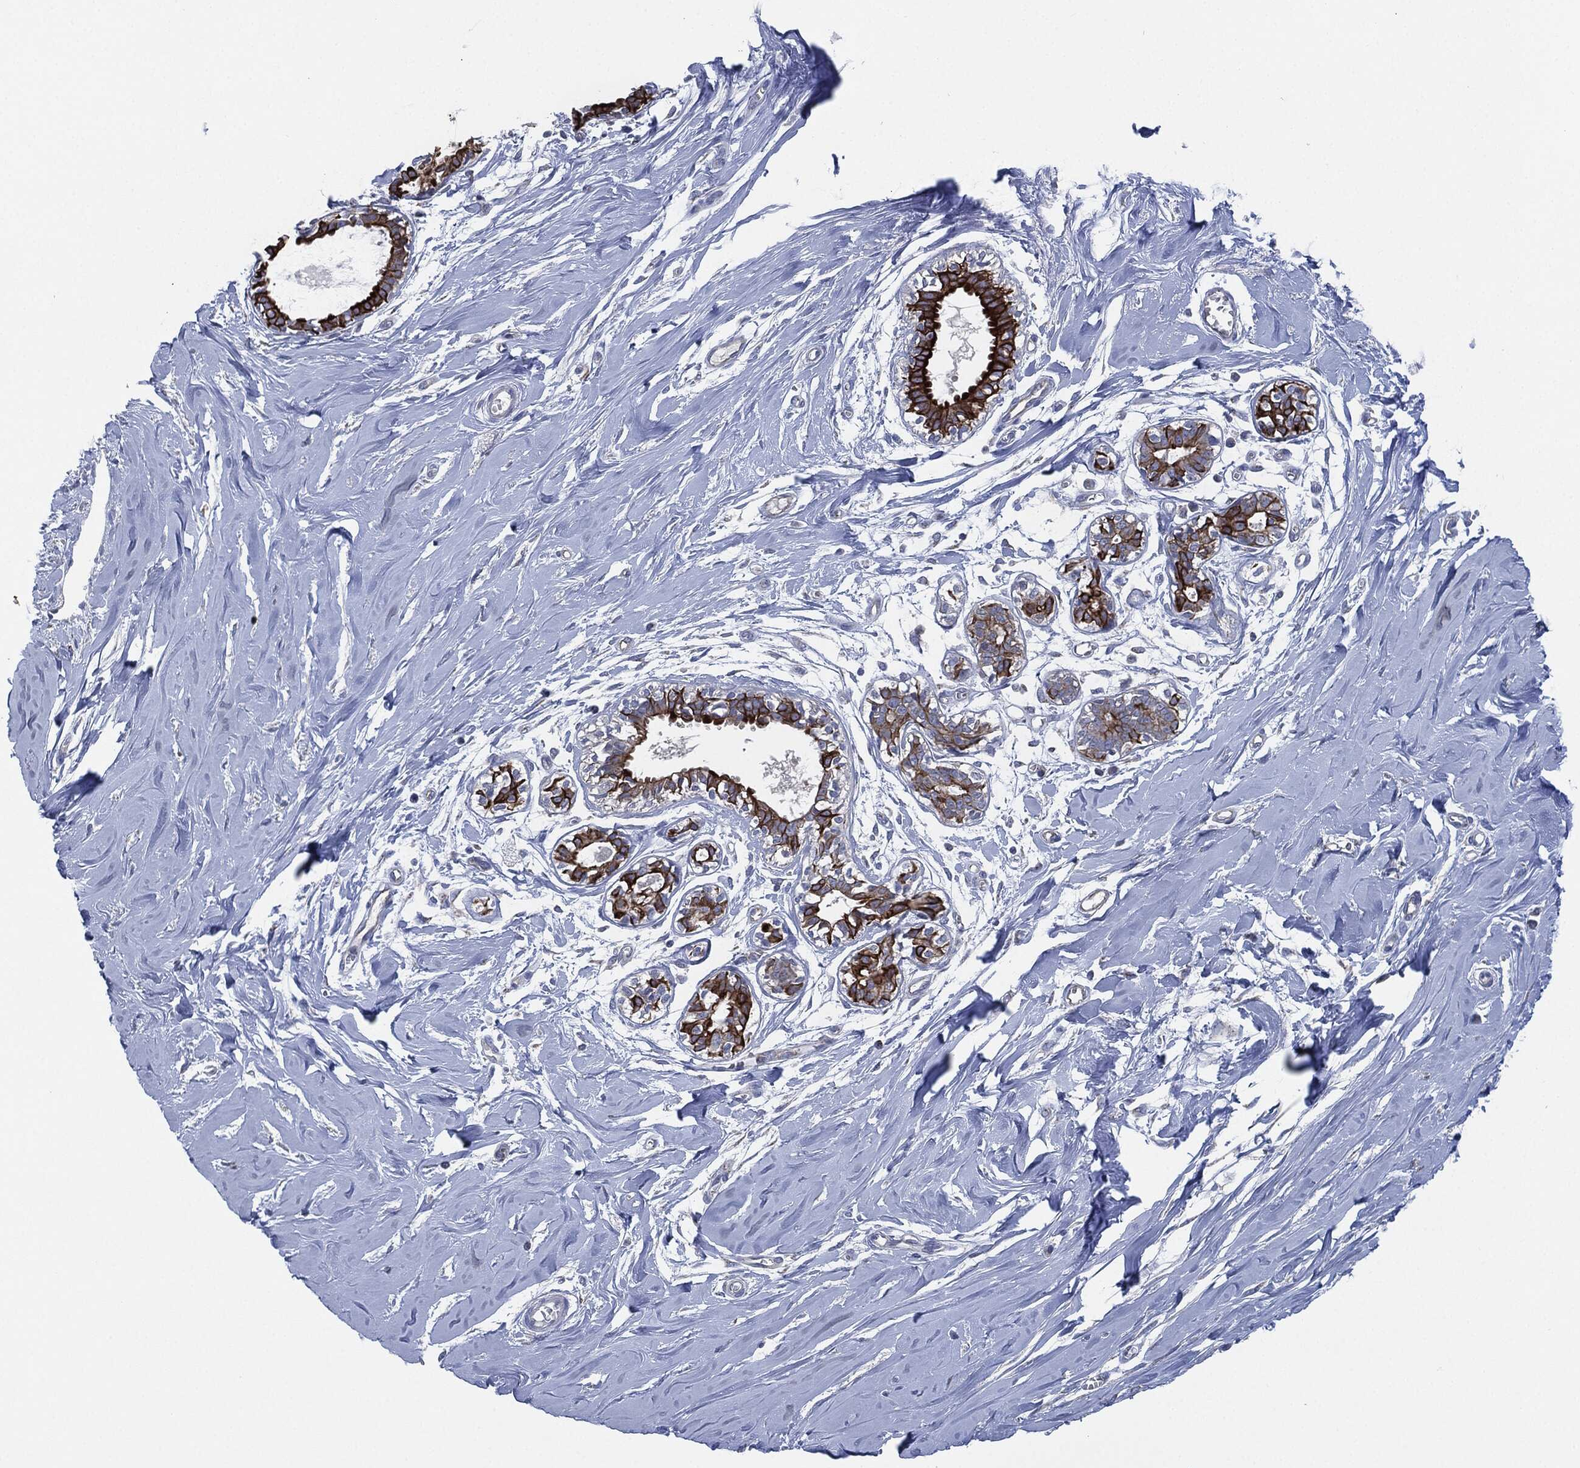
{"staining": {"intensity": "negative", "quantity": "none", "location": "none"}, "tissue": "soft tissue", "cell_type": "Fibroblasts", "image_type": "normal", "snomed": [{"axis": "morphology", "description": "Normal tissue, NOS"}, {"axis": "topography", "description": "Breast"}], "caption": "Immunohistochemical staining of benign human soft tissue shows no significant positivity in fibroblasts. (DAB immunohistochemistry (IHC) with hematoxylin counter stain).", "gene": "SHROOM2", "patient": {"sex": "female", "age": 49}}